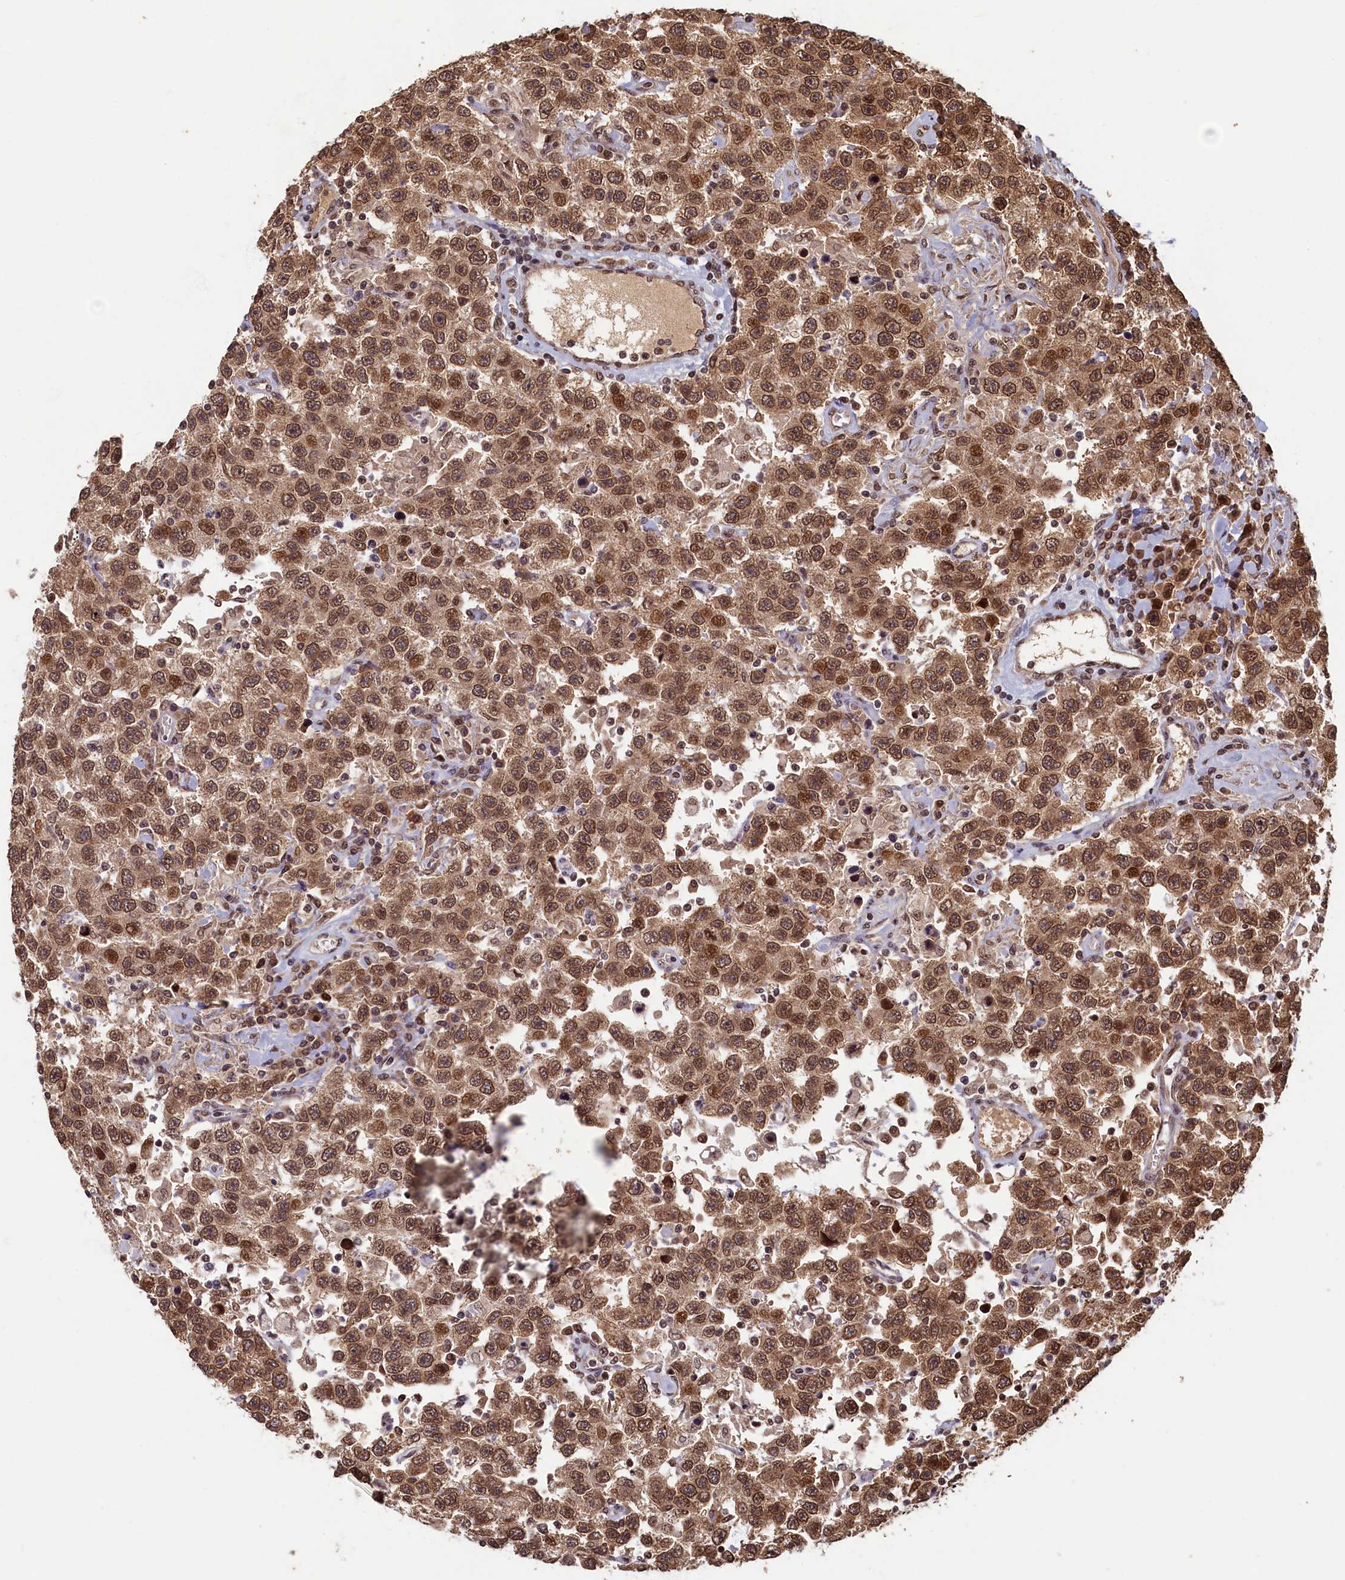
{"staining": {"intensity": "moderate", "quantity": ">75%", "location": "cytoplasmic/membranous,nuclear"}, "tissue": "testis cancer", "cell_type": "Tumor cells", "image_type": "cancer", "snomed": [{"axis": "morphology", "description": "Seminoma, NOS"}, {"axis": "topography", "description": "Testis"}], "caption": "Immunohistochemistry histopathology image of neoplastic tissue: testis cancer stained using immunohistochemistry (IHC) displays medium levels of moderate protein expression localized specifically in the cytoplasmic/membranous and nuclear of tumor cells, appearing as a cytoplasmic/membranous and nuclear brown color.", "gene": "CKAP2L", "patient": {"sex": "male", "age": 41}}